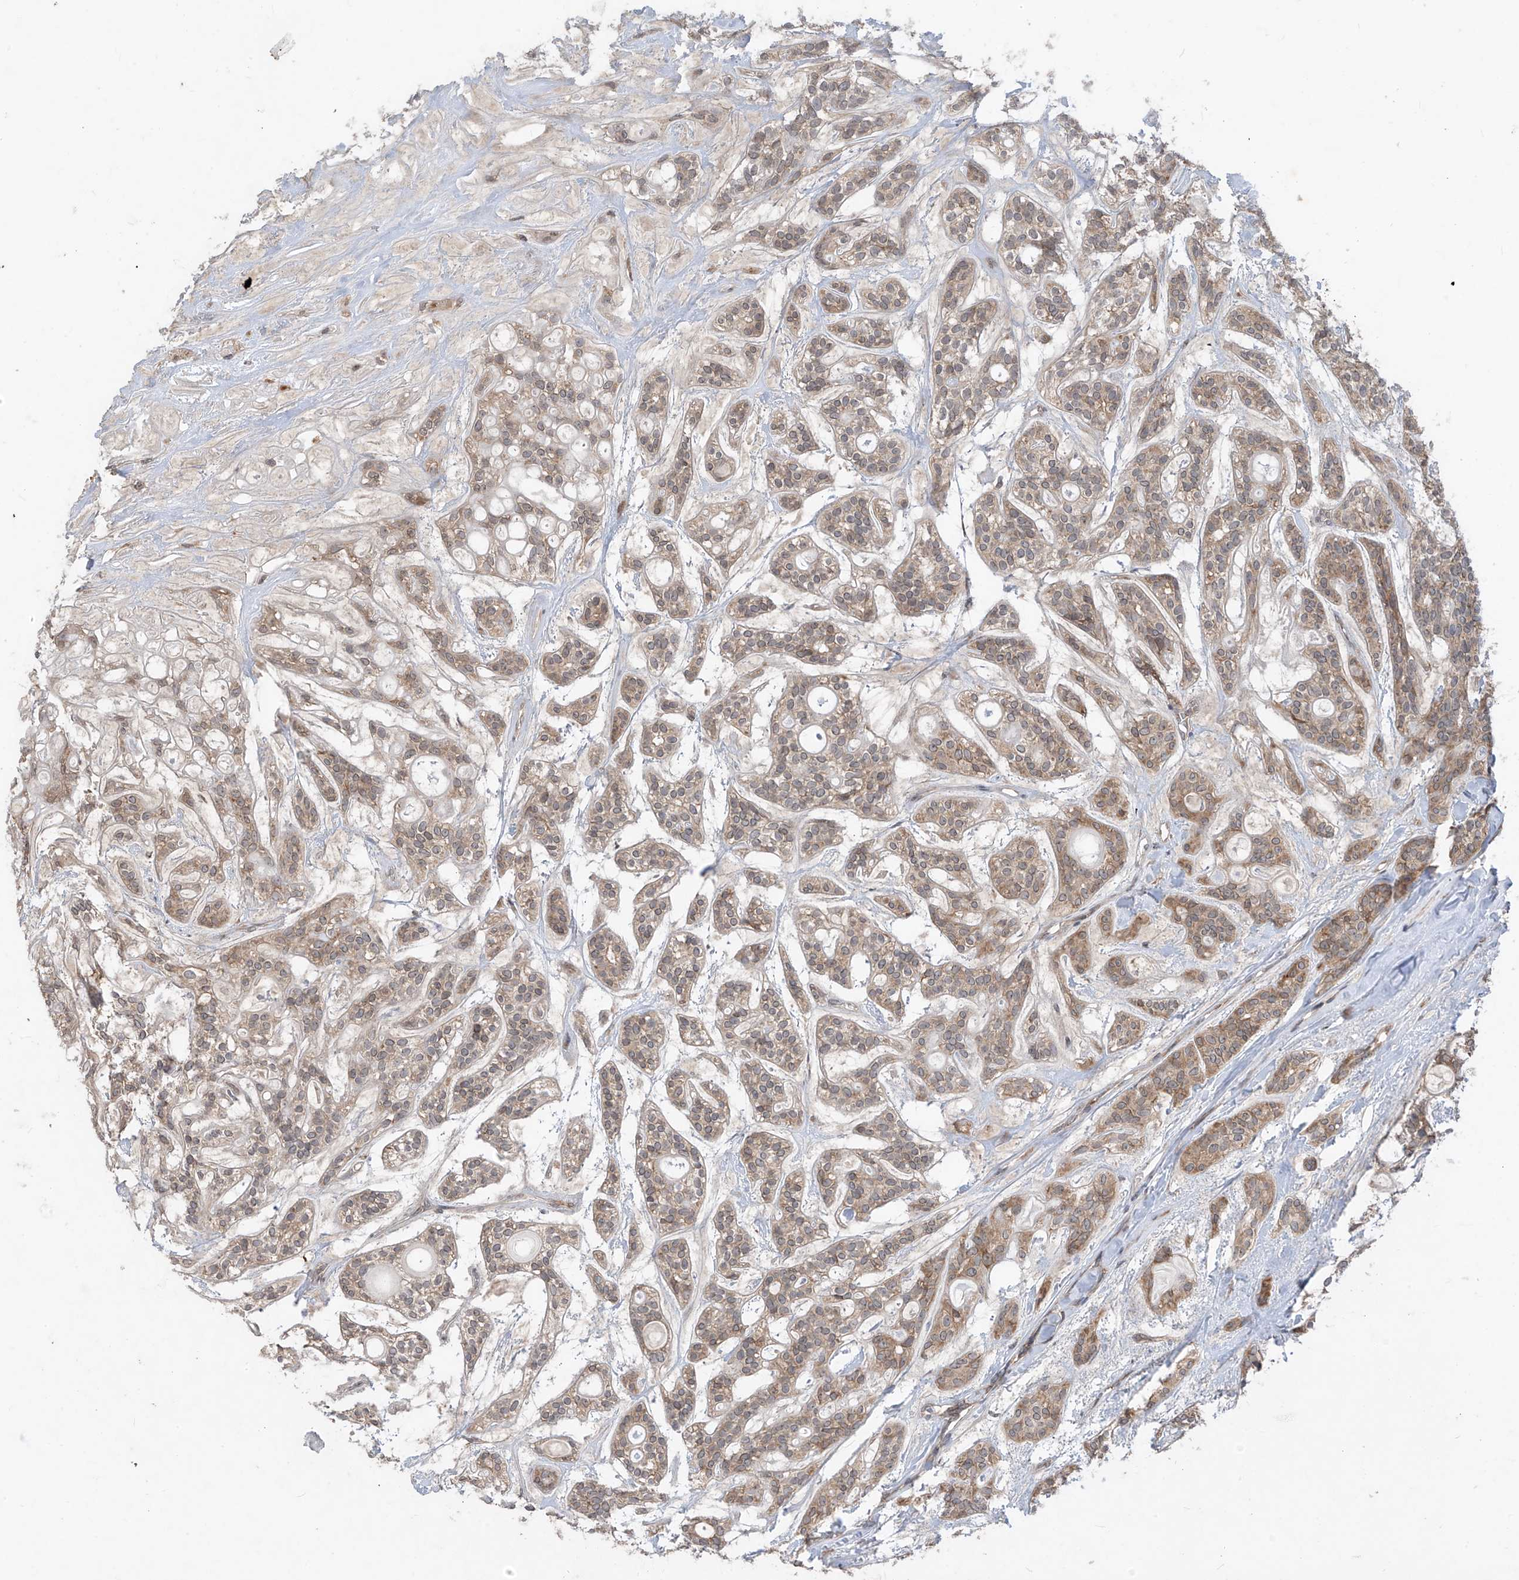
{"staining": {"intensity": "weak", "quantity": ">75%", "location": "cytoplasmic/membranous"}, "tissue": "head and neck cancer", "cell_type": "Tumor cells", "image_type": "cancer", "snomed": [{"axis": "morphology", "description": "Adenocarcinoma, NOS"}, {"axis": "topography", "description": "Head-Neck"}], "caption": "Human head and neck adenocarcinoma stained with a brown dye reveals weak cytoplasmic/membranous positive expression in approximately >75% of tumor cells.", "gene": "RPL34", "patient": {"sex": "male", "age": 66}}